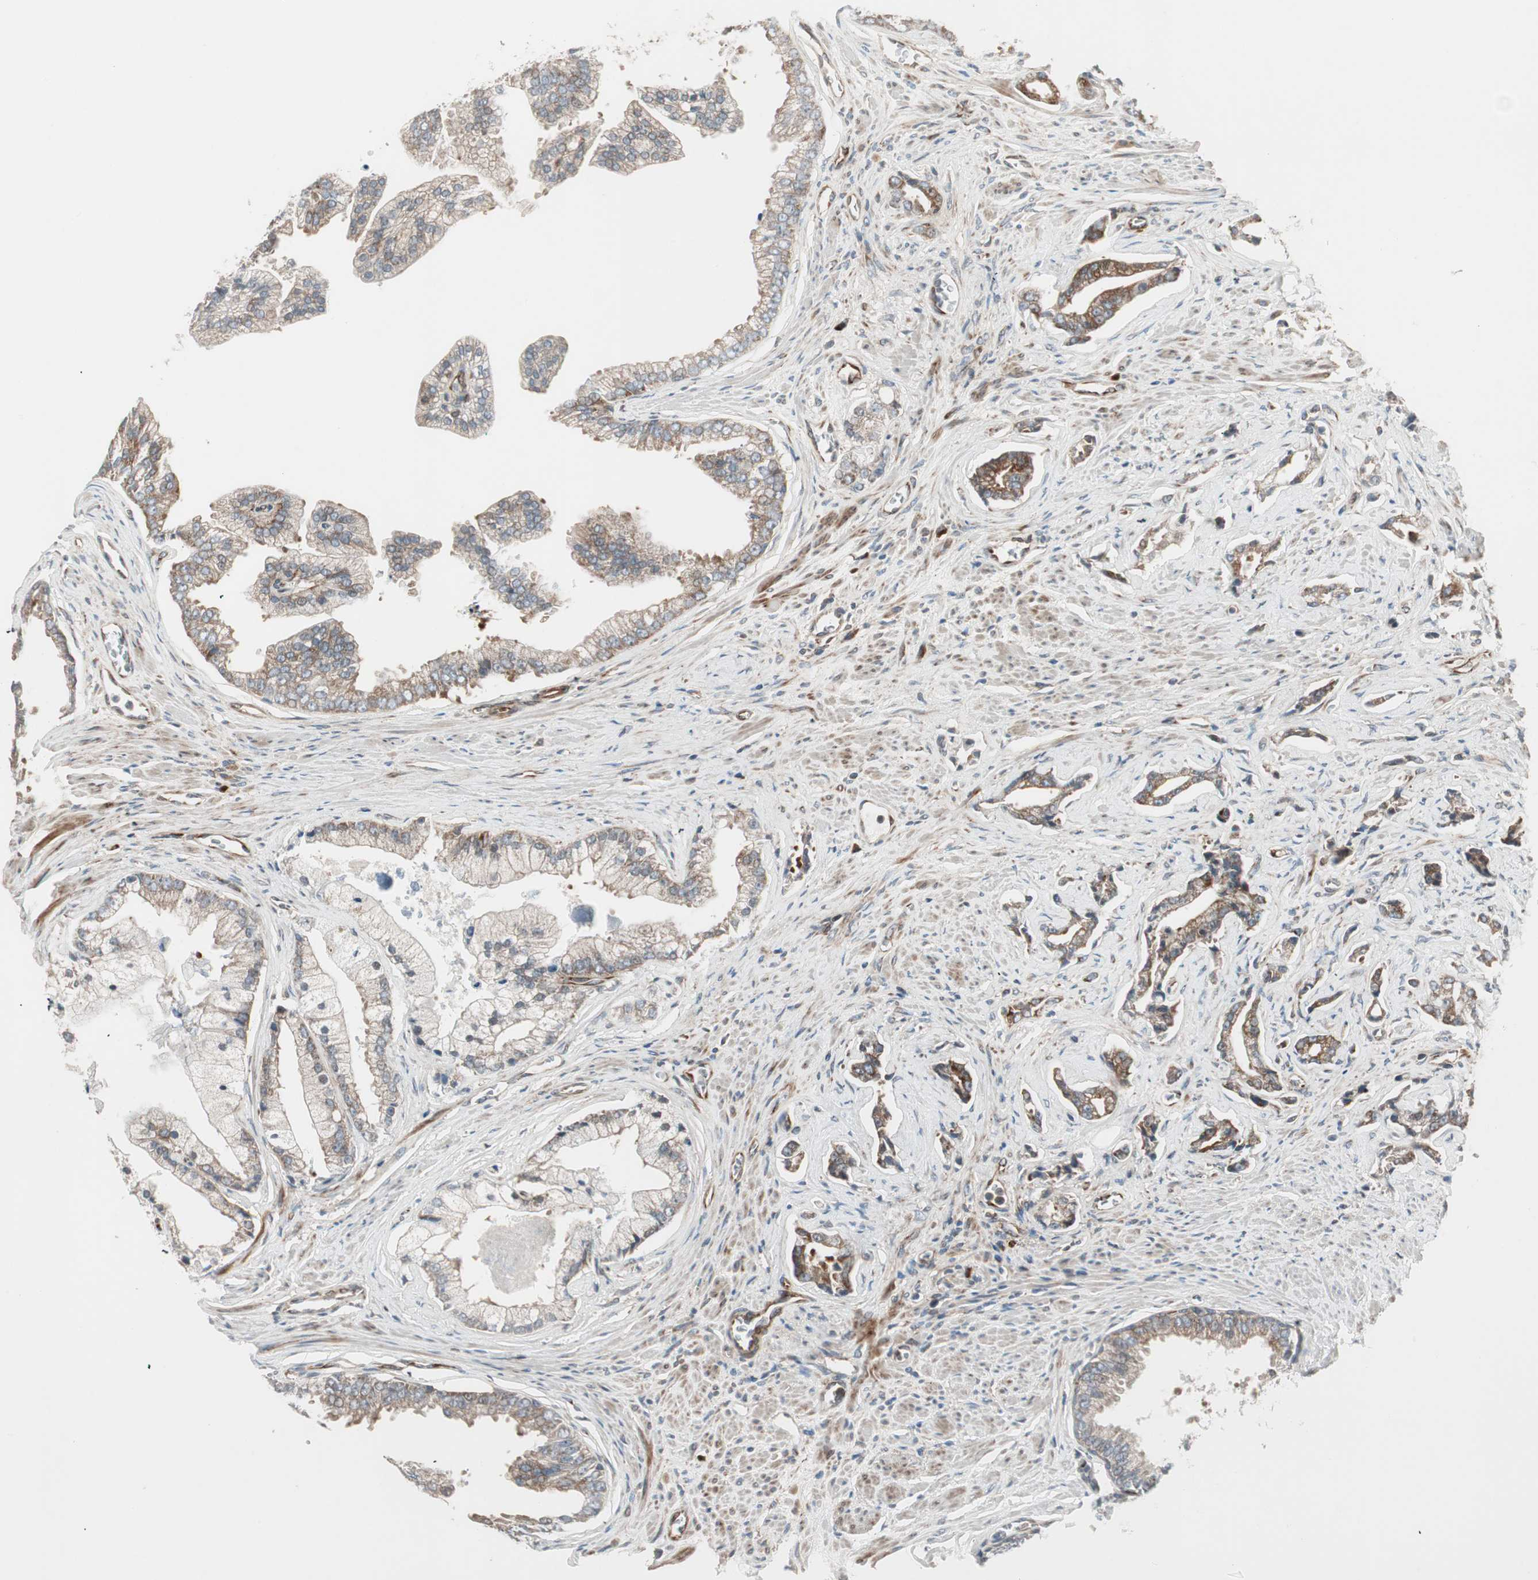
{"staining": {"intensity": "moderate", "quantity": "<25%", "location": "cytoplasmic/membranous"}, "tissue": "prostate cancer", "cell_type": "Tumor cells", "image_type": "cancer", "snomed": [{"axis": "morphology", "description": "Adenocarcinoma, High grade"}, {"axis": "topography", "description": "Prostate"}], "caption": "A micrograph of adenocarcinoma (high-grade) (prostate) stained for a protein demonstrates moderate cytoplasmic/membranous brown staining in tumor cells. (IHC, brightfield microscopy, high magnification).", "gene": "PPP2R5E", "patient": {"sex": "male", "age": 67}}